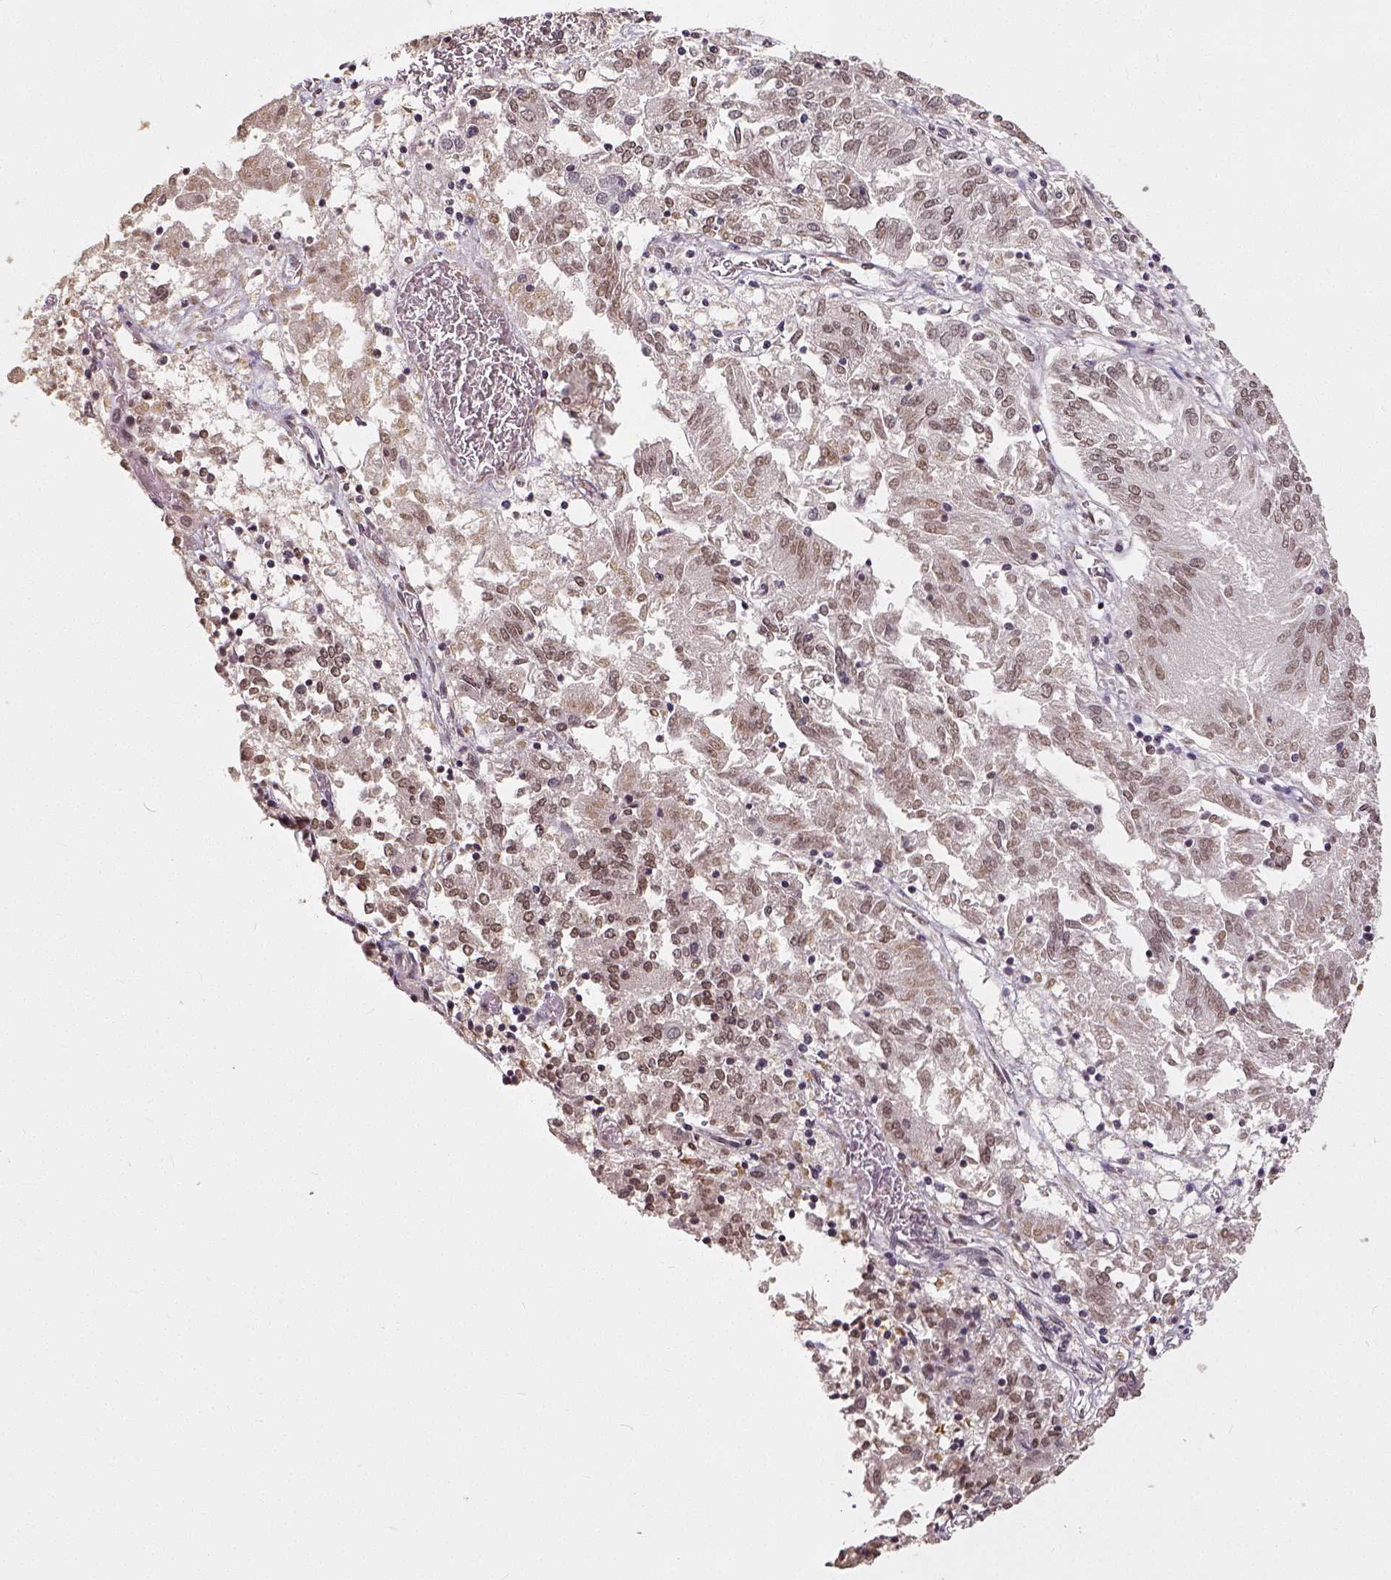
{"staining": {"intensity": "weak", "quantity": "25%-75%", "location": "nuclear"}, "tissue": "endometrial cancer", "cell_type": "Tumor cells", "image_type": "cancer", "snomed": [{"axis": "morphology", "description": "Adenocarcinoma, NOS"}, {"axis": "topography", "description": "Endometrium"}], "caption": "Weak nuclear positivity is present in about 25%-75% of tumor cells in endometrial cancer.", "gene": "ATRX", "patient": {"sex": "female", "age": 54}}